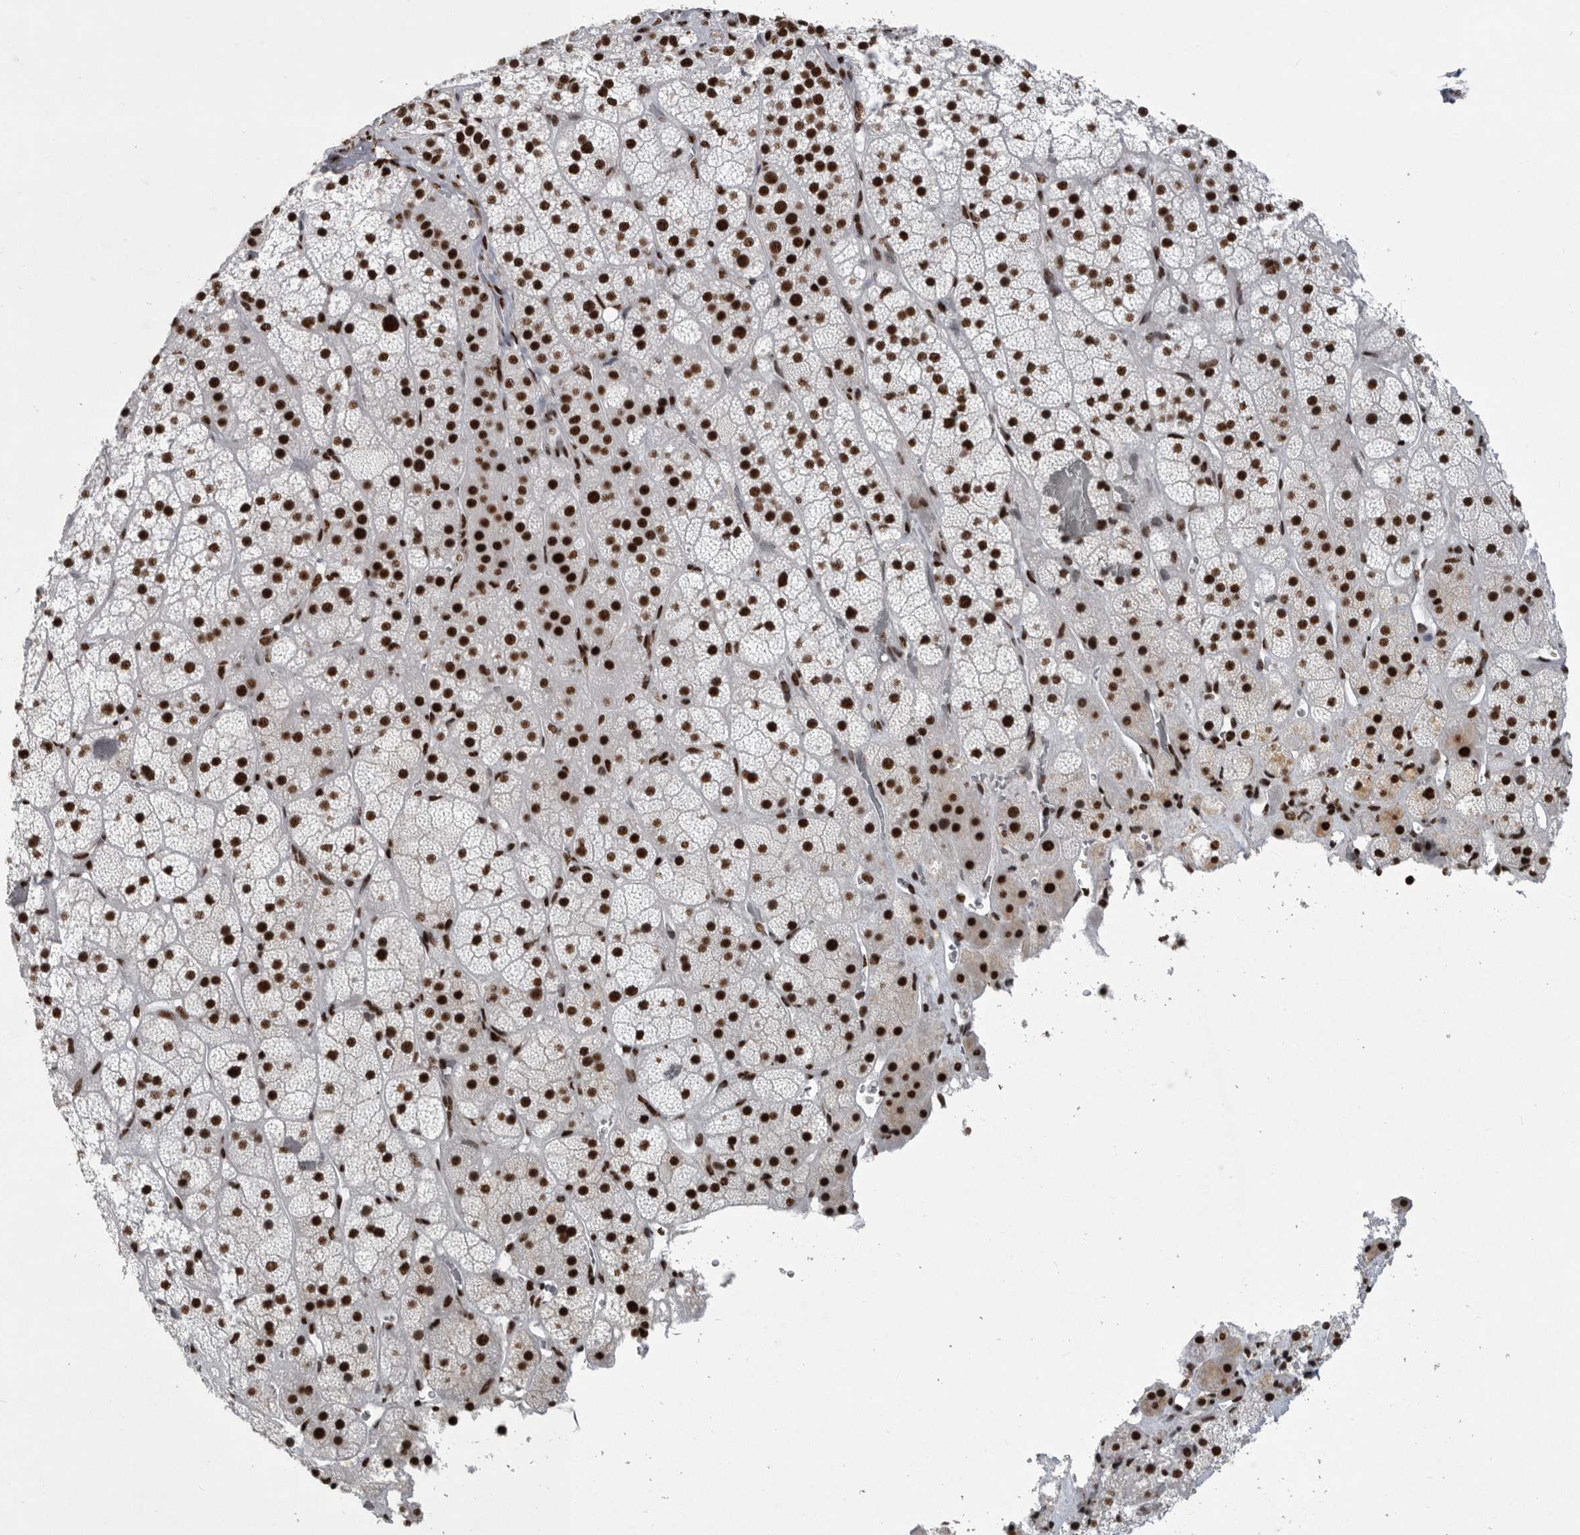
{"staining": {"intensity": "strong", "quantity": ">75%", "location": "nuclear"}, "tissue": "adrenal gland", "cell_type": "Glandular cells", "image_type": "normal", "snomed": [{"axis": "morphology", "description": "Normal tissue, NOS"}, {"axis": "topography", "description": "Adrenal gland"}], "caption": "Immunohistochemical staining of normal human adrenal gland exhibits high levels of strong nuclear expression in about >75% of glandular cells.", "gene": "BCLAF1", "patient": {"sex": "male", "age": 57}}